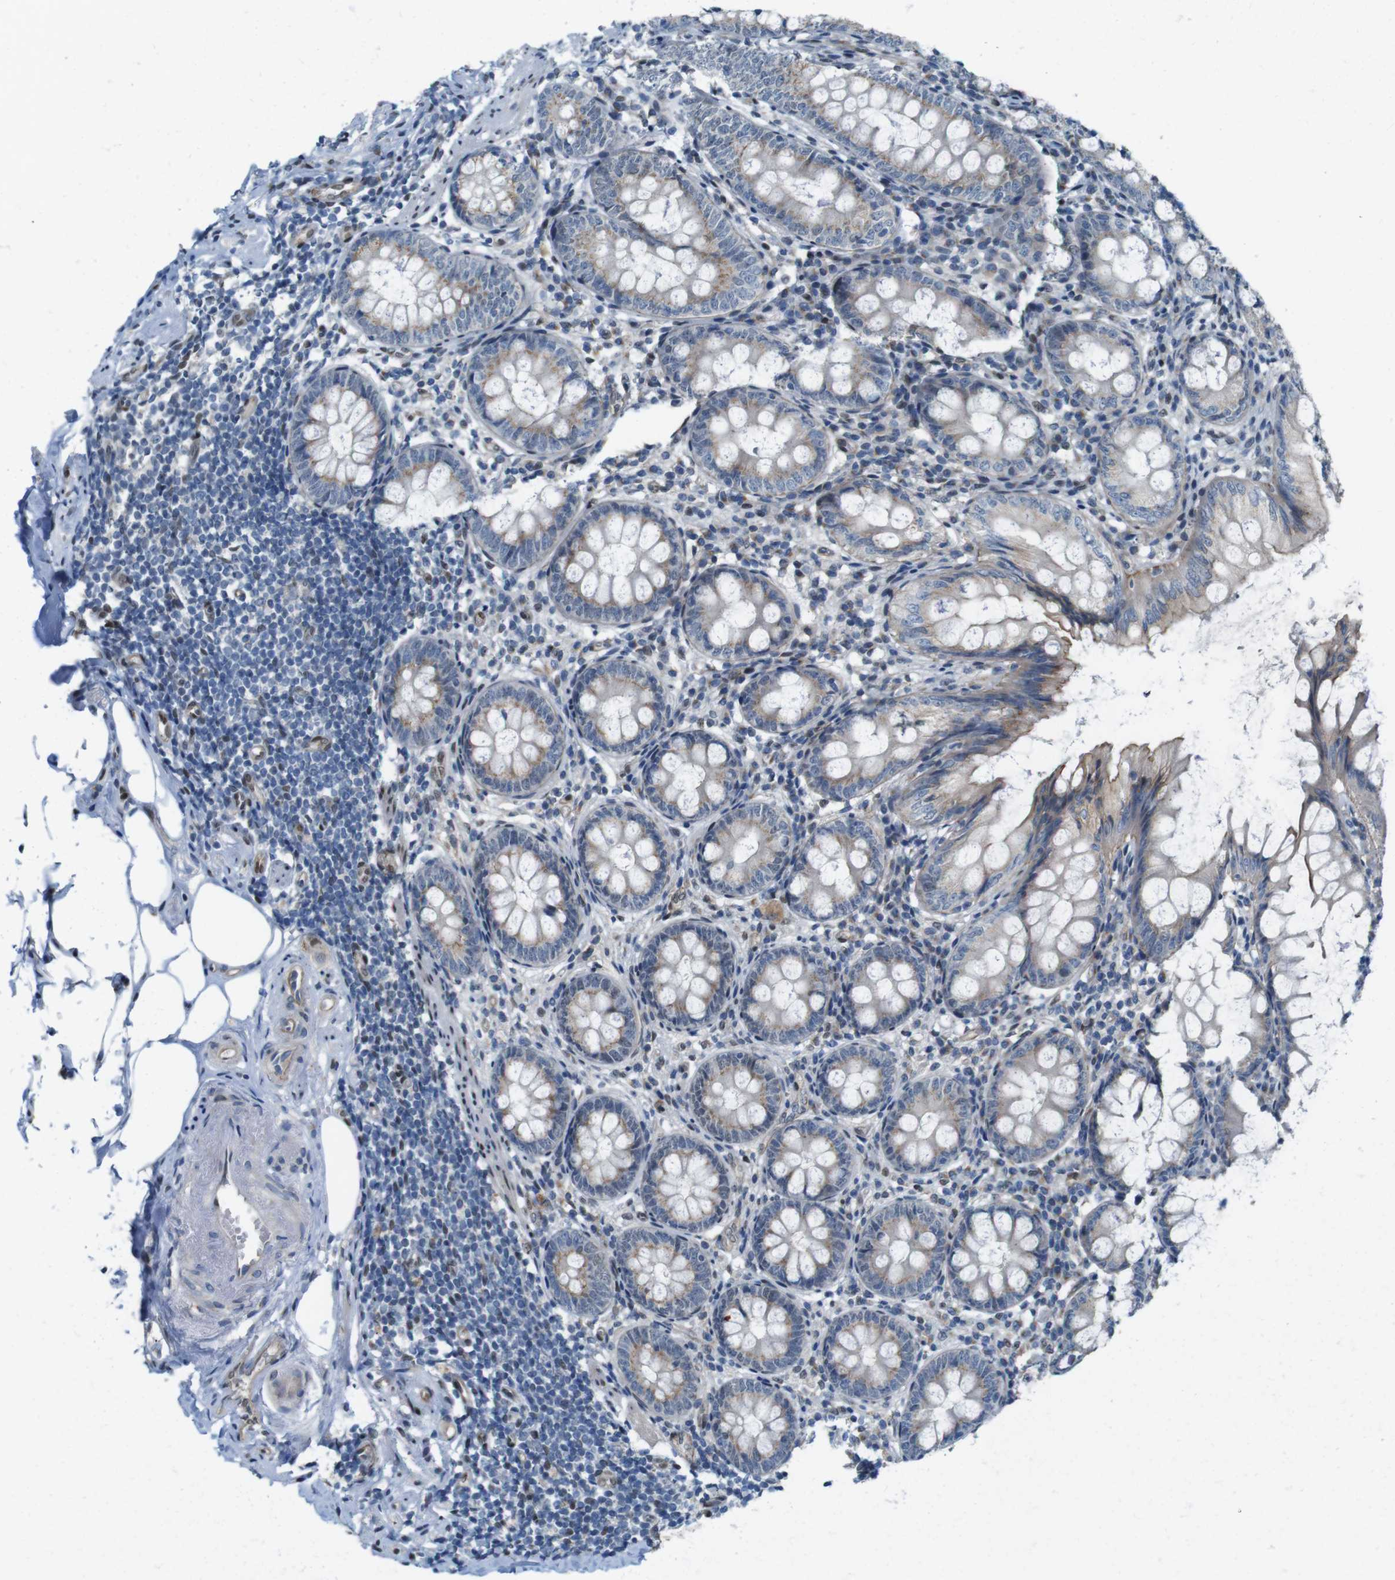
{"staining": {"intensity": "moderate", "quantity": ">75%", "location": "cytoplasmic/membranous"}, "tissue": "appendix", "cell_type": "Glandular cells", "image_type": "normal", "snomed": [{"axis": "morphology", "description": "Normal tissue, NOS"}, {"axis": "topography", "description": "Appendix"}], "caption": "Appendix stained with a brown dye shows moderate cytoplasmic/membranous positive staining in about >75% of glandular cells.", "gene": "SKI", "patient": {"sex": "female", "age": 77}}